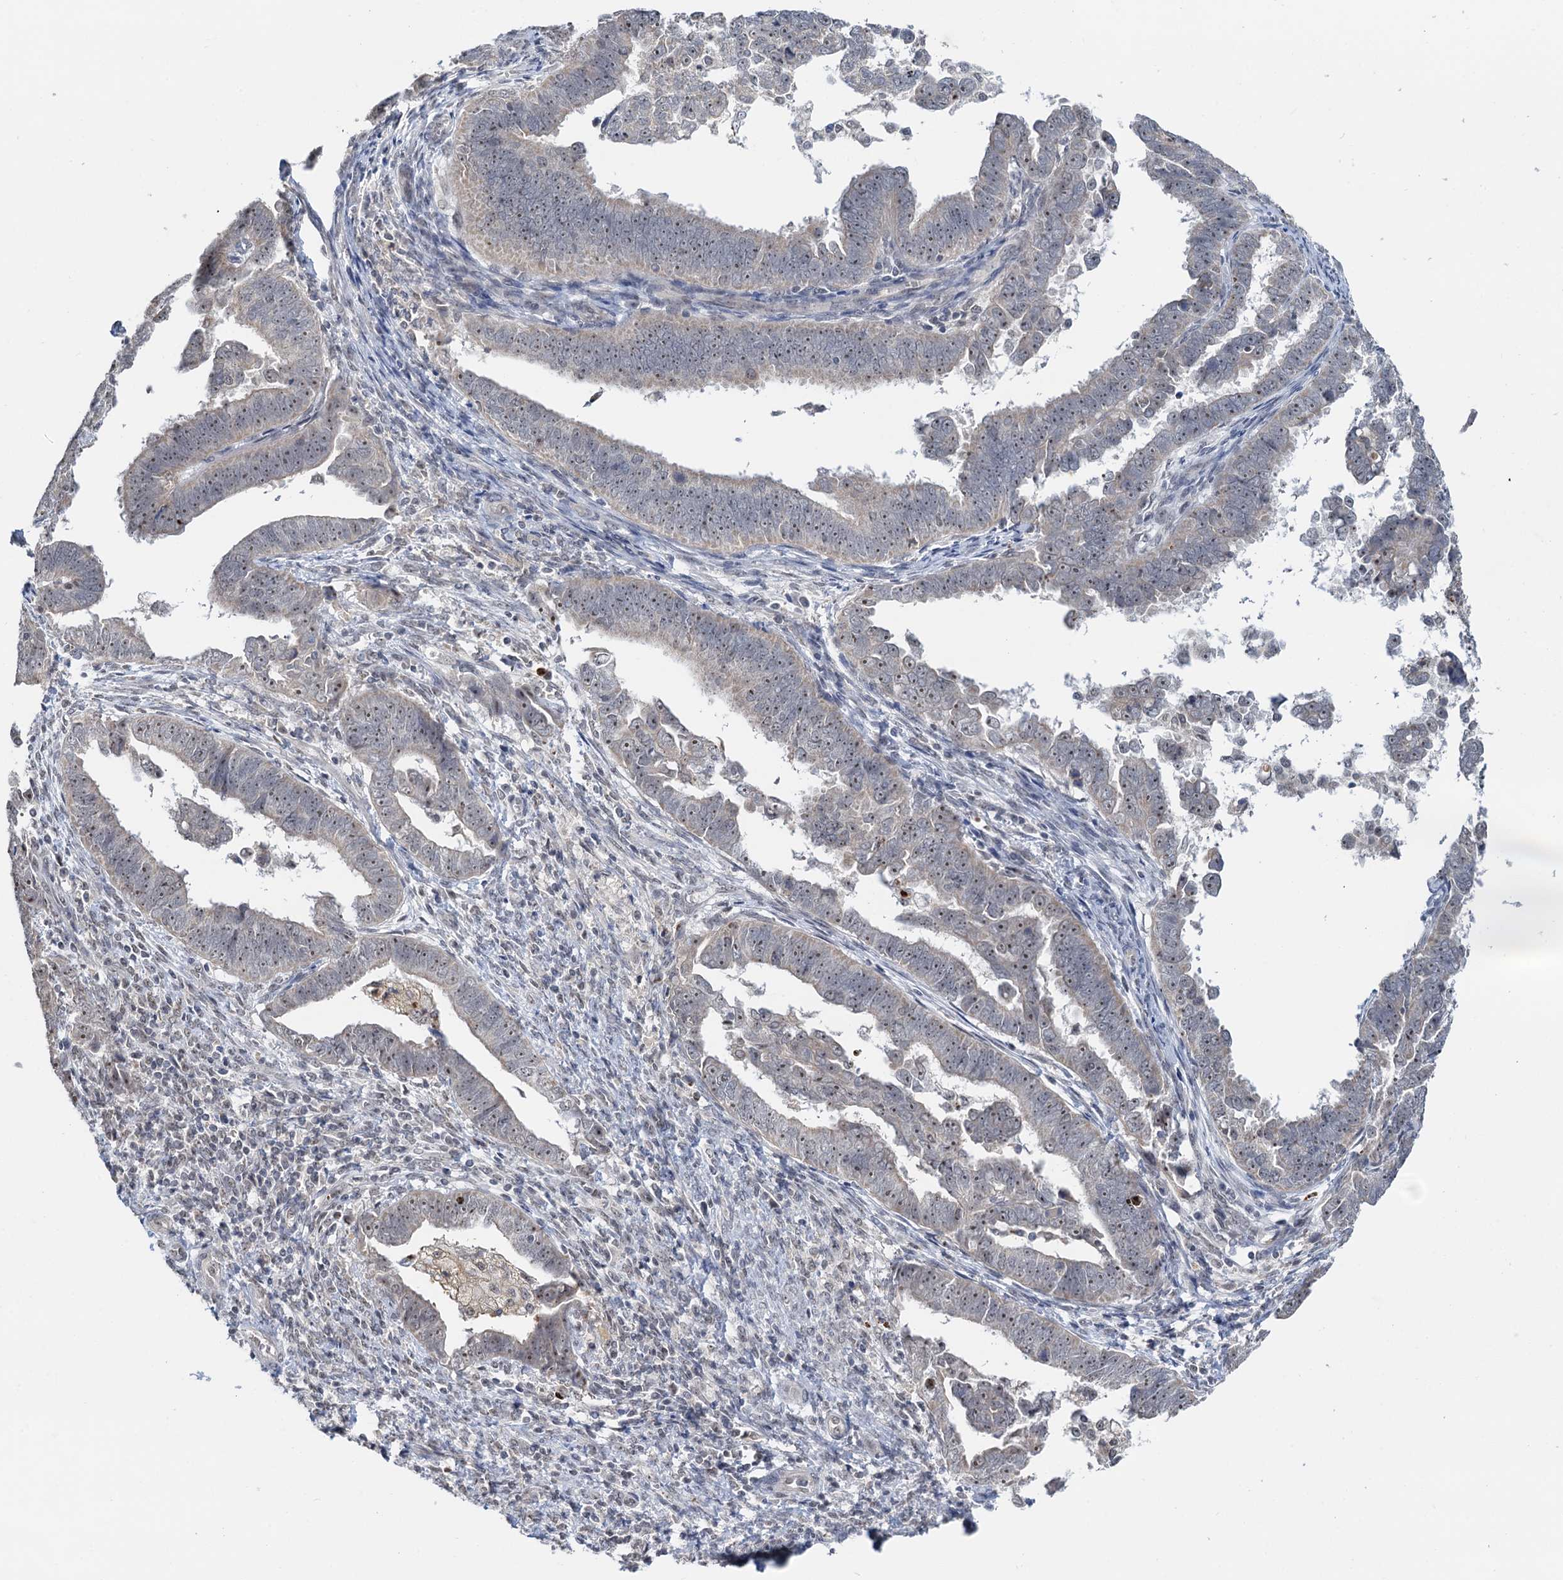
{"staining": {"intensity": "moderate", "quantity": "25%-75%", "location": "nuclear"}, "tissue": "endometrial cancer", "cell_type": "Tumor cells", "image_type": "cancer", "snomed": [{"axis": "morphology", "description": "Adenocarcinoma, NOS"}, {"axis": "topography", "description": "Endometrium"}], "caption": "This histopathology image shows immunohistochemistry staining of endometrial cancer, with medium moderate nuclear staining in approximately 25%-75% of tumor cells.", "gene": "NAT10", "patient": {"sex": "female", "age": 75}}